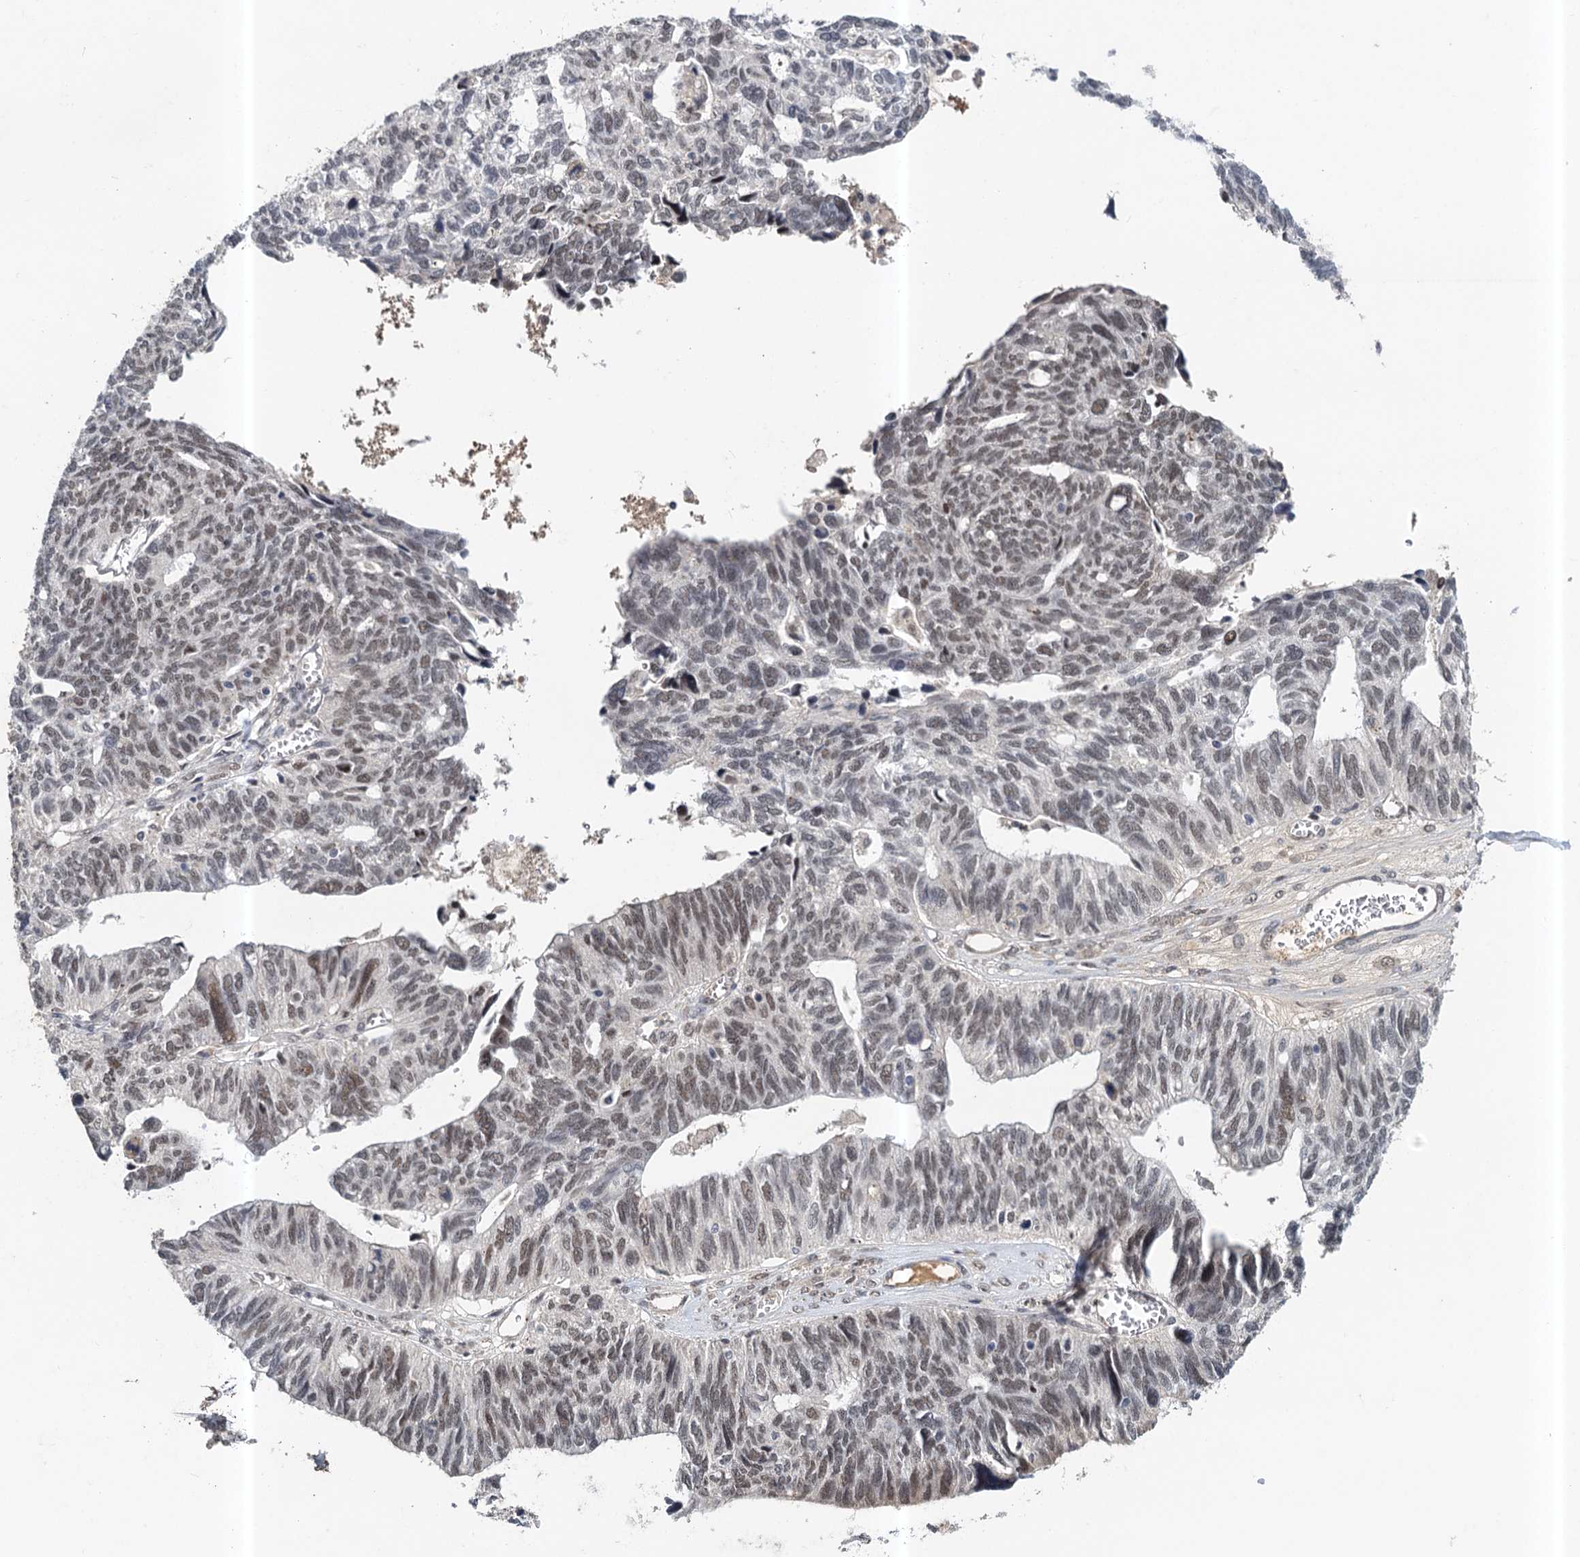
{"staining": {"intensity": "weak", "quantity": "25%-75%", "location": "nuclear"}, "tissue": "ovarian cancer", "cell_type": "Tumor cells", "image_type": "cancer", "snomed": [{"axis": "morphology", "description": "Cystadenocarcinoma, serous, NOS"}, {"axis": "topography", "description": "Ovary"}], "caption": "A low amount of weak nuclear expression is appreciated in approximately 25%-75% of tumor cells in ovarian cancer tissue.", "gene": "CSTF3", "patient": {"sex": "female", "age": 79}}